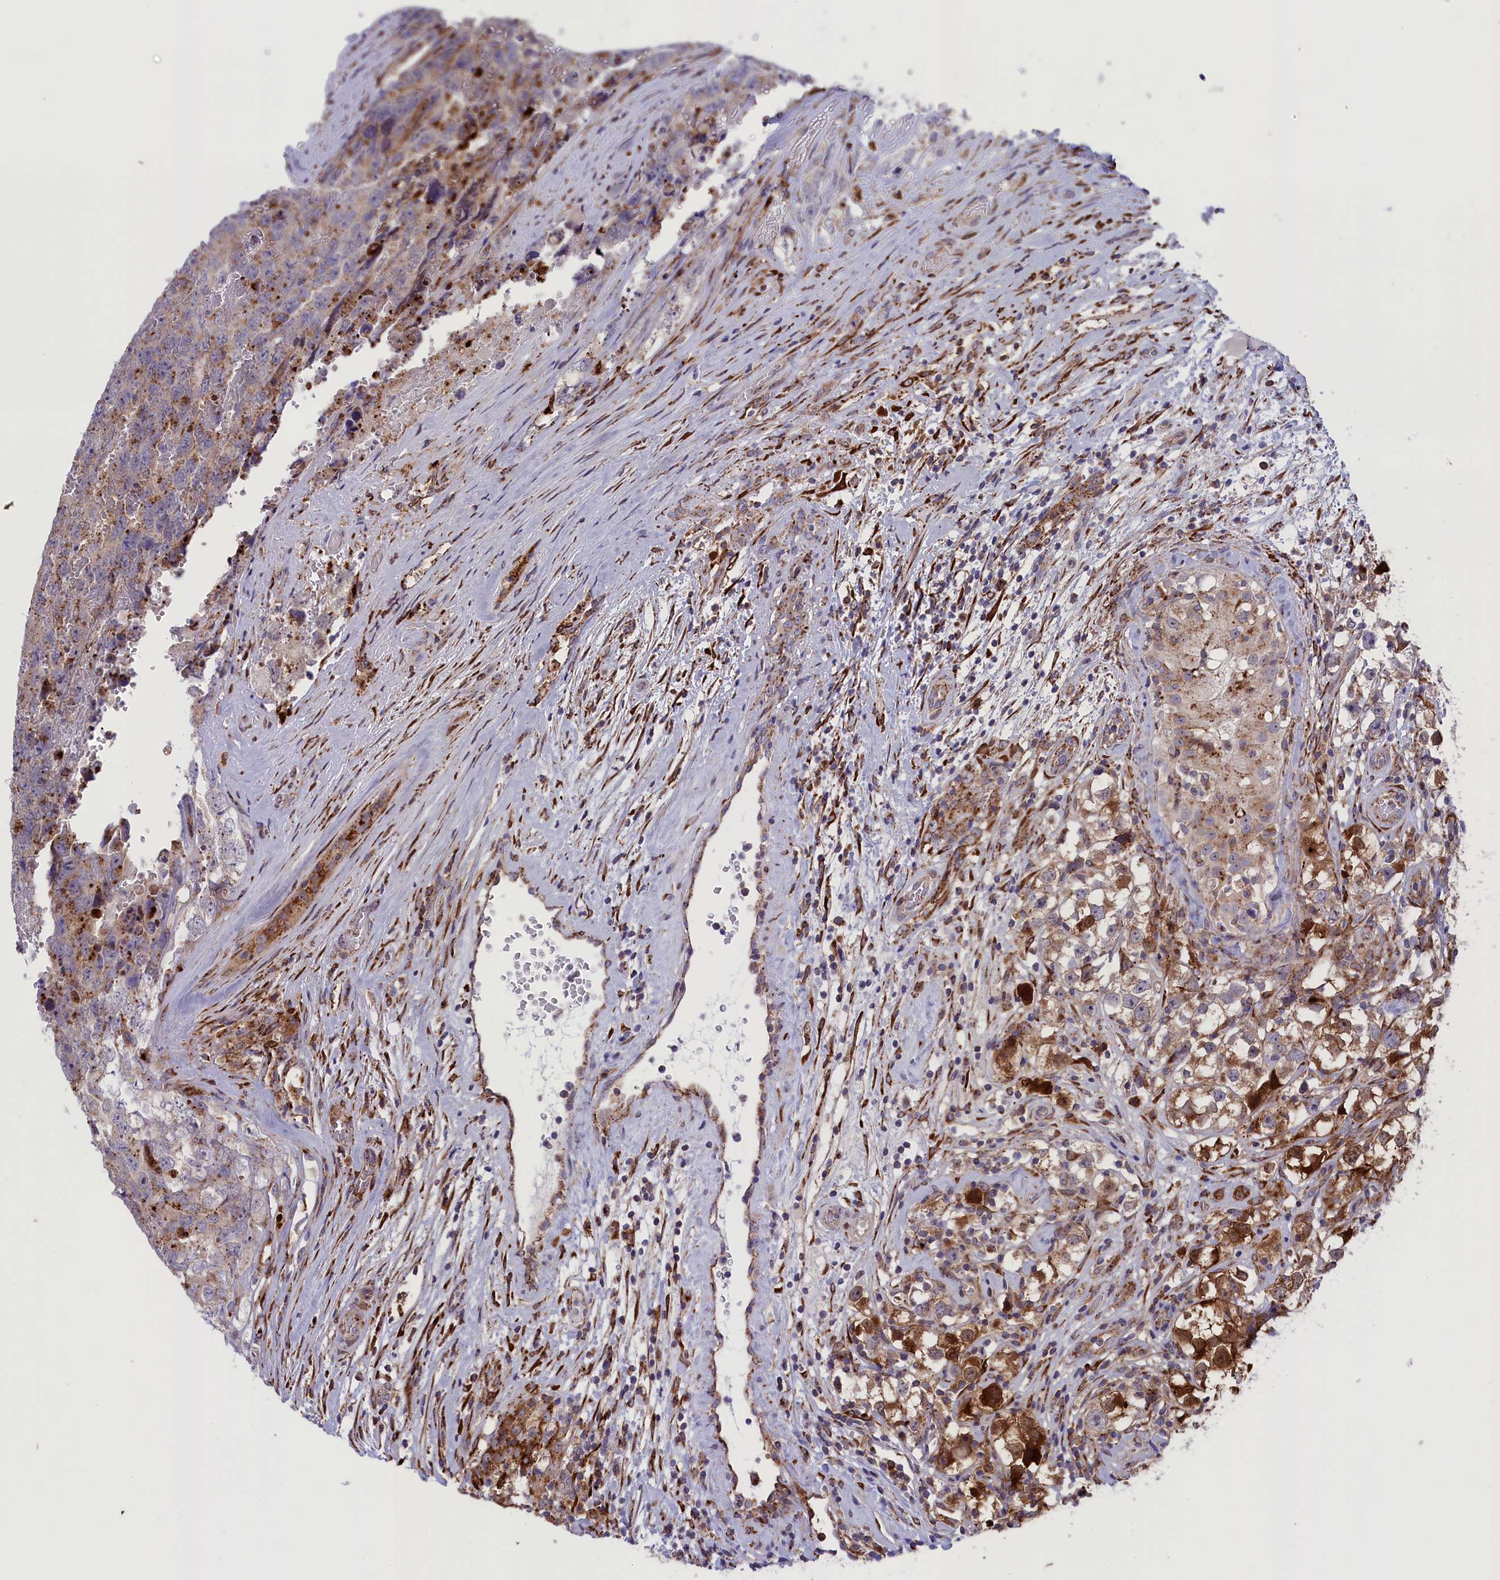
{"staining": {"intensity": "moderate", "quantity": "<25%", "location": "cytoplasmic/membranous"}, "tissue": "testis cancer", "cell_type": "Tumor cells", "image_type": "cancer", "snomed": [{"axis": "morphology", "description": "Carcinoma, Embryonal, NOS"}, {"axis": "topography", "description": "Testis"}], "caption": "A brown stain labels moderate cytoplasmic/membranous staining of a protein in human testis embryonal carcinoma tumor cells. The protein is shown in brown color, while the nuclei are stained blue.", "gene": "MAN2B1", "patient": {"sex": "male", "age": 45}}